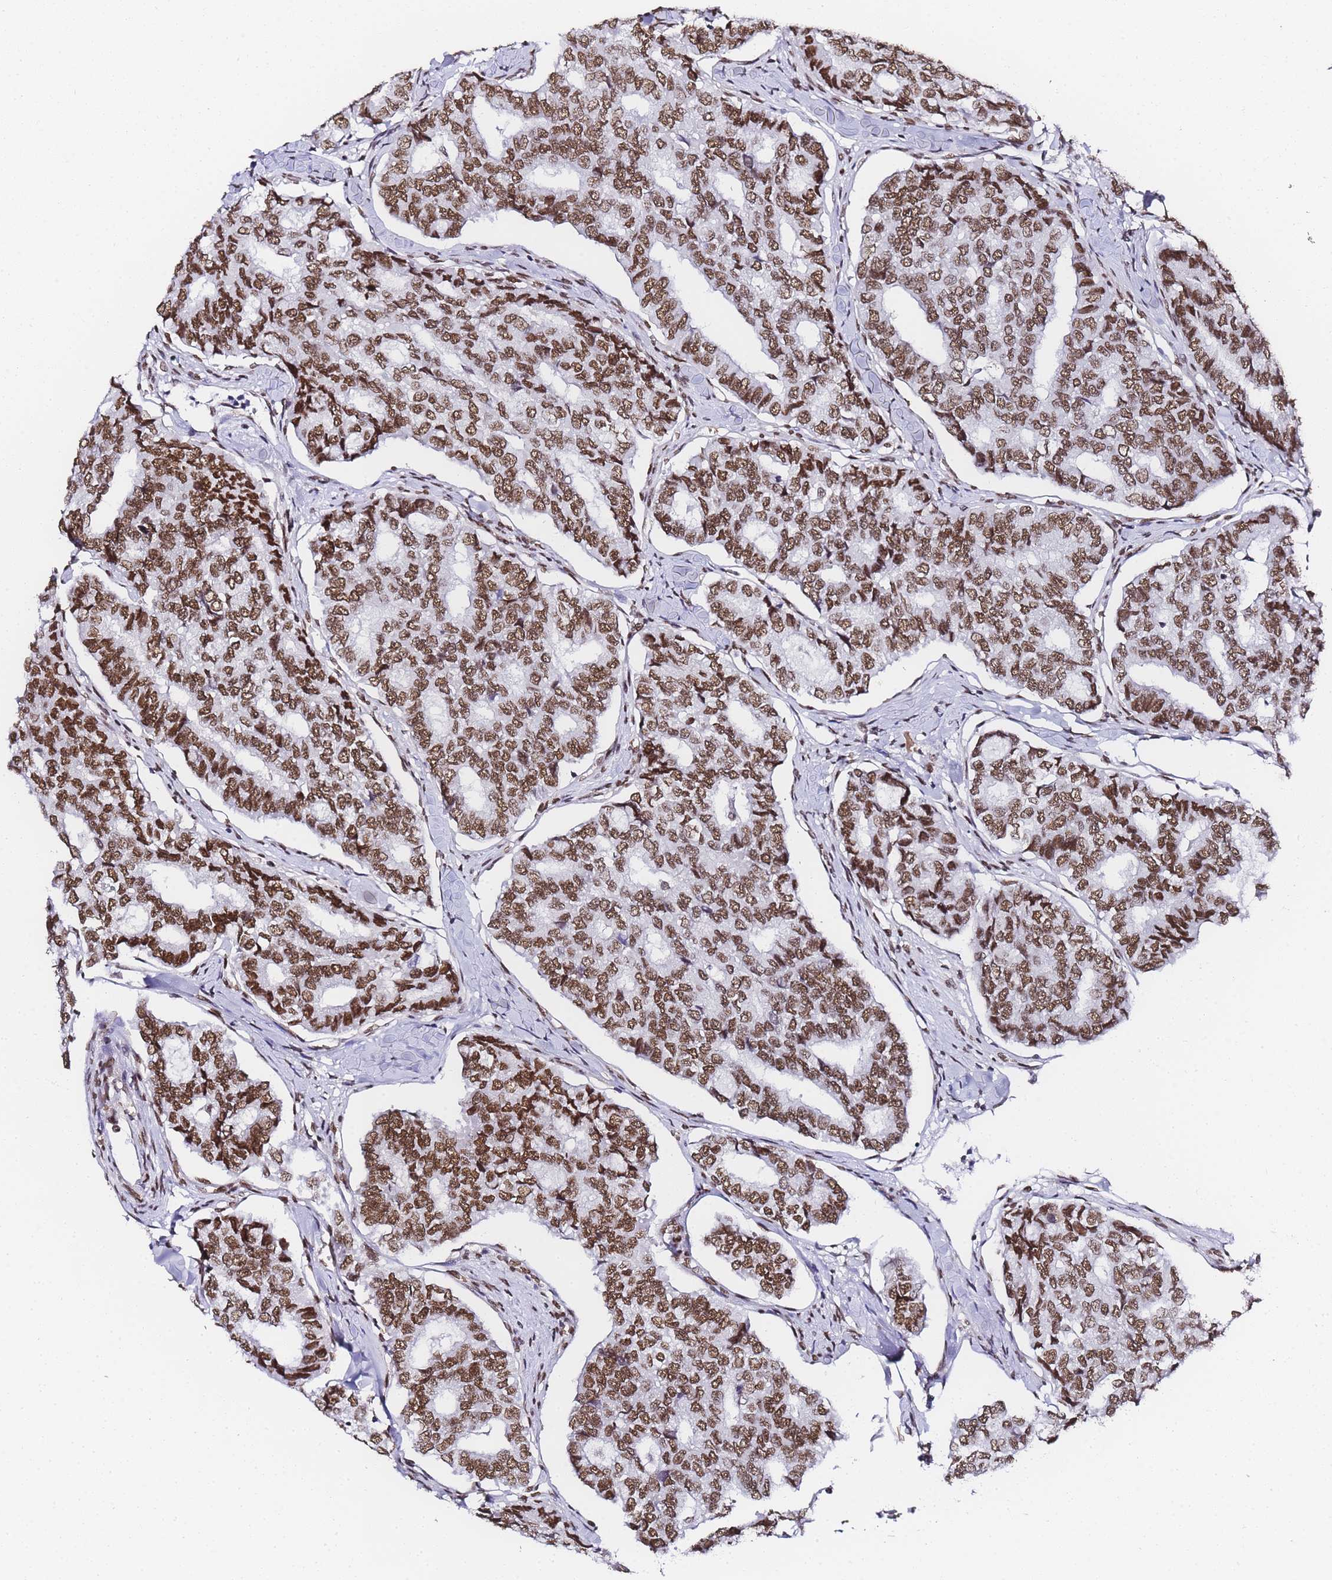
{"staining": {"intensity": "strong", "quantity": ">75%", "location": "nuclear"}, "tissue": "thyroid cancer", "cell_type": "Tumor cells", "image_type": "cancer", "snomed": [{"axis": "morphology", "description": "Papillary adenocarcinoma, NOS"}, {"axis": "topography", "description": "Thyroid gland"}], "caption": "A brown stain shows strong nuclear positivity of a protein in human papillary adenocarcinoma (thyroid) tumor cells. (Stains: DAB (3,3'-diaminobenzidine) in brown, nuclei in blue, Microscopy: brightfield microscopy at high magnification).", "gene": "POLR1A", "patient": {"sex": "female", "age": 35}}